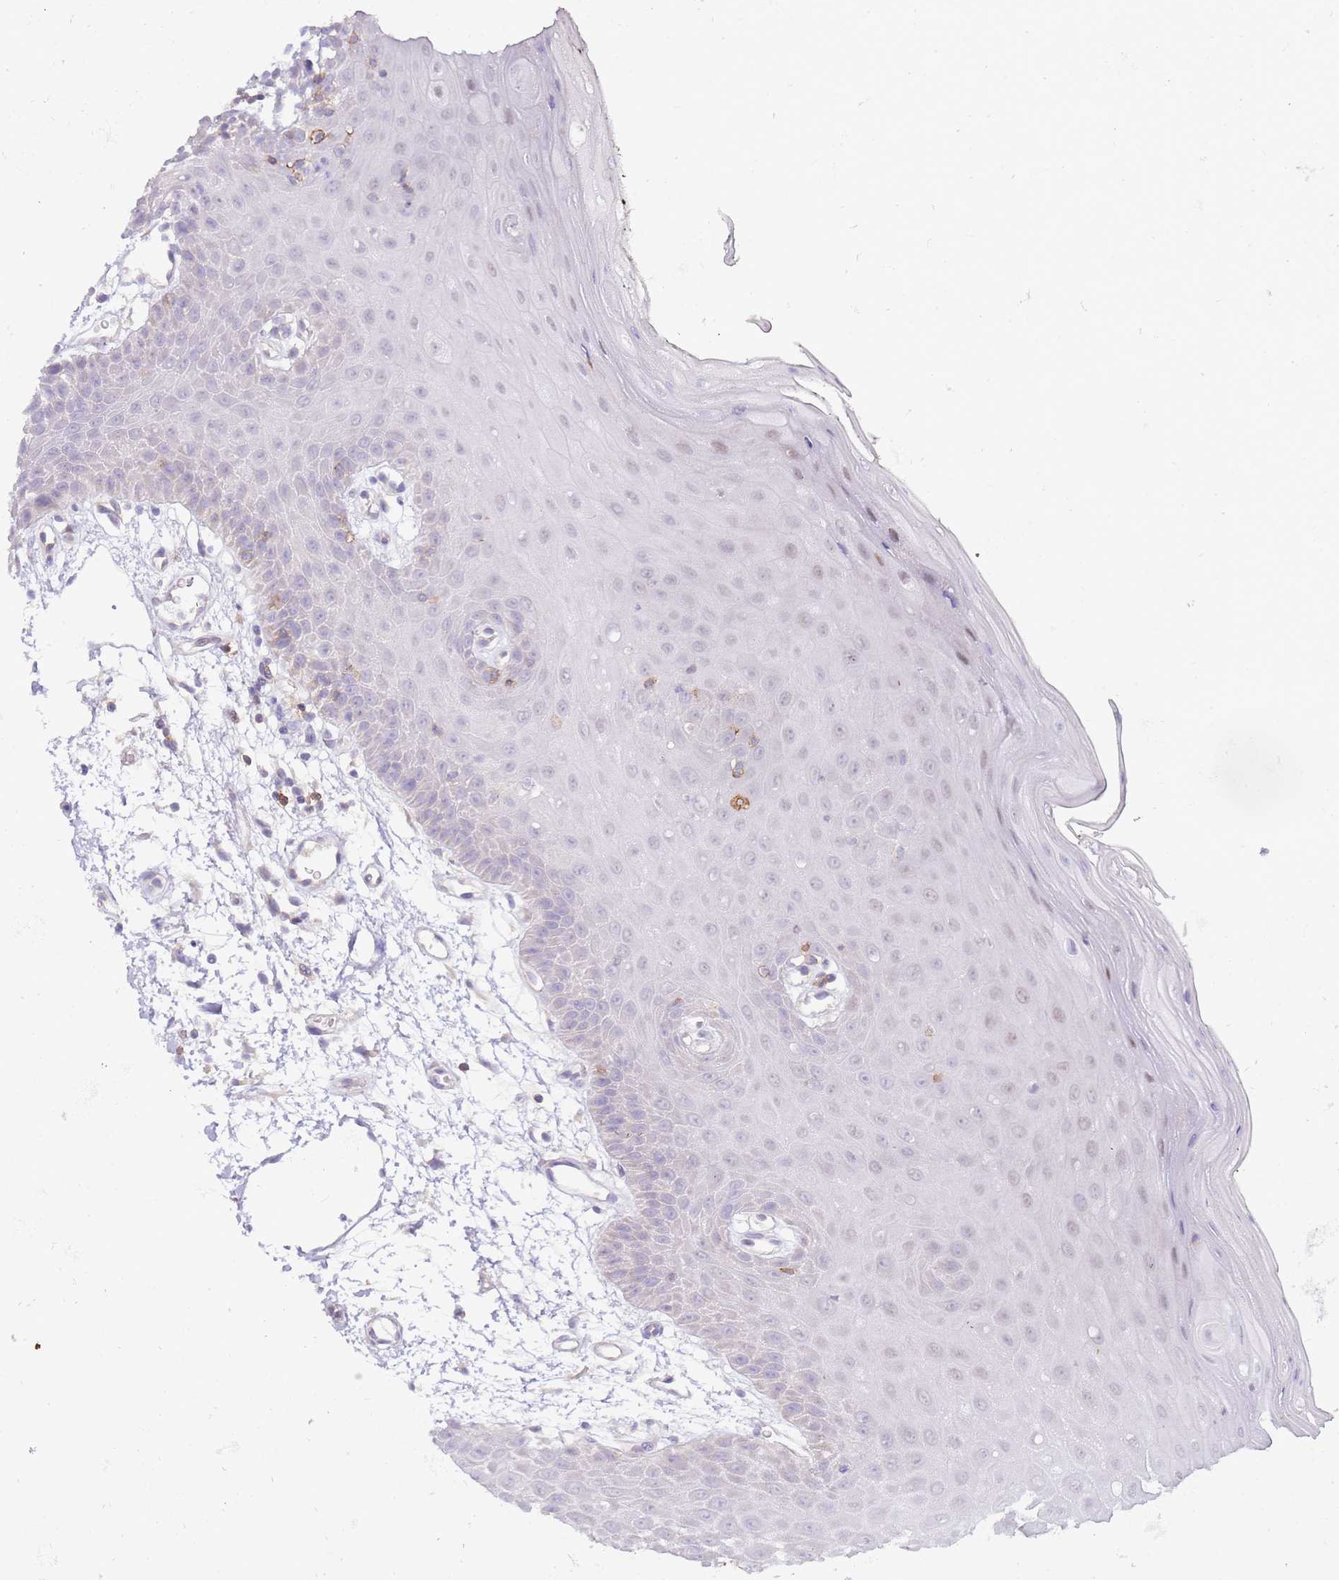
{"staining": {"intensity": "weak", "quantity": "<25%", "location": "nuclear"}, "tissue": "oral mucosa", "cell_type": "Squamous epithelial cells", "image_type": "normal", "snomed": [{"axis": "morphology", "description": "Normal tissue, NOS"}, {"axis": "topography", "description": "Oral tissue"}, {"axis": "topography", "description": "Tounge, NOS"}], "caption": "Immunohistochemistry (IHC) image of benign human oral mucosa stained for a protein (brown), which reveals no expression in squamous epithelial cells. (DAB (3,3'-diaminobenzidine) immunohistochemistry (IHC) visualized using brightfield microscopy, high magnification).", "gene": "STK25", "patient": {"sex": "female", "age": 59}}